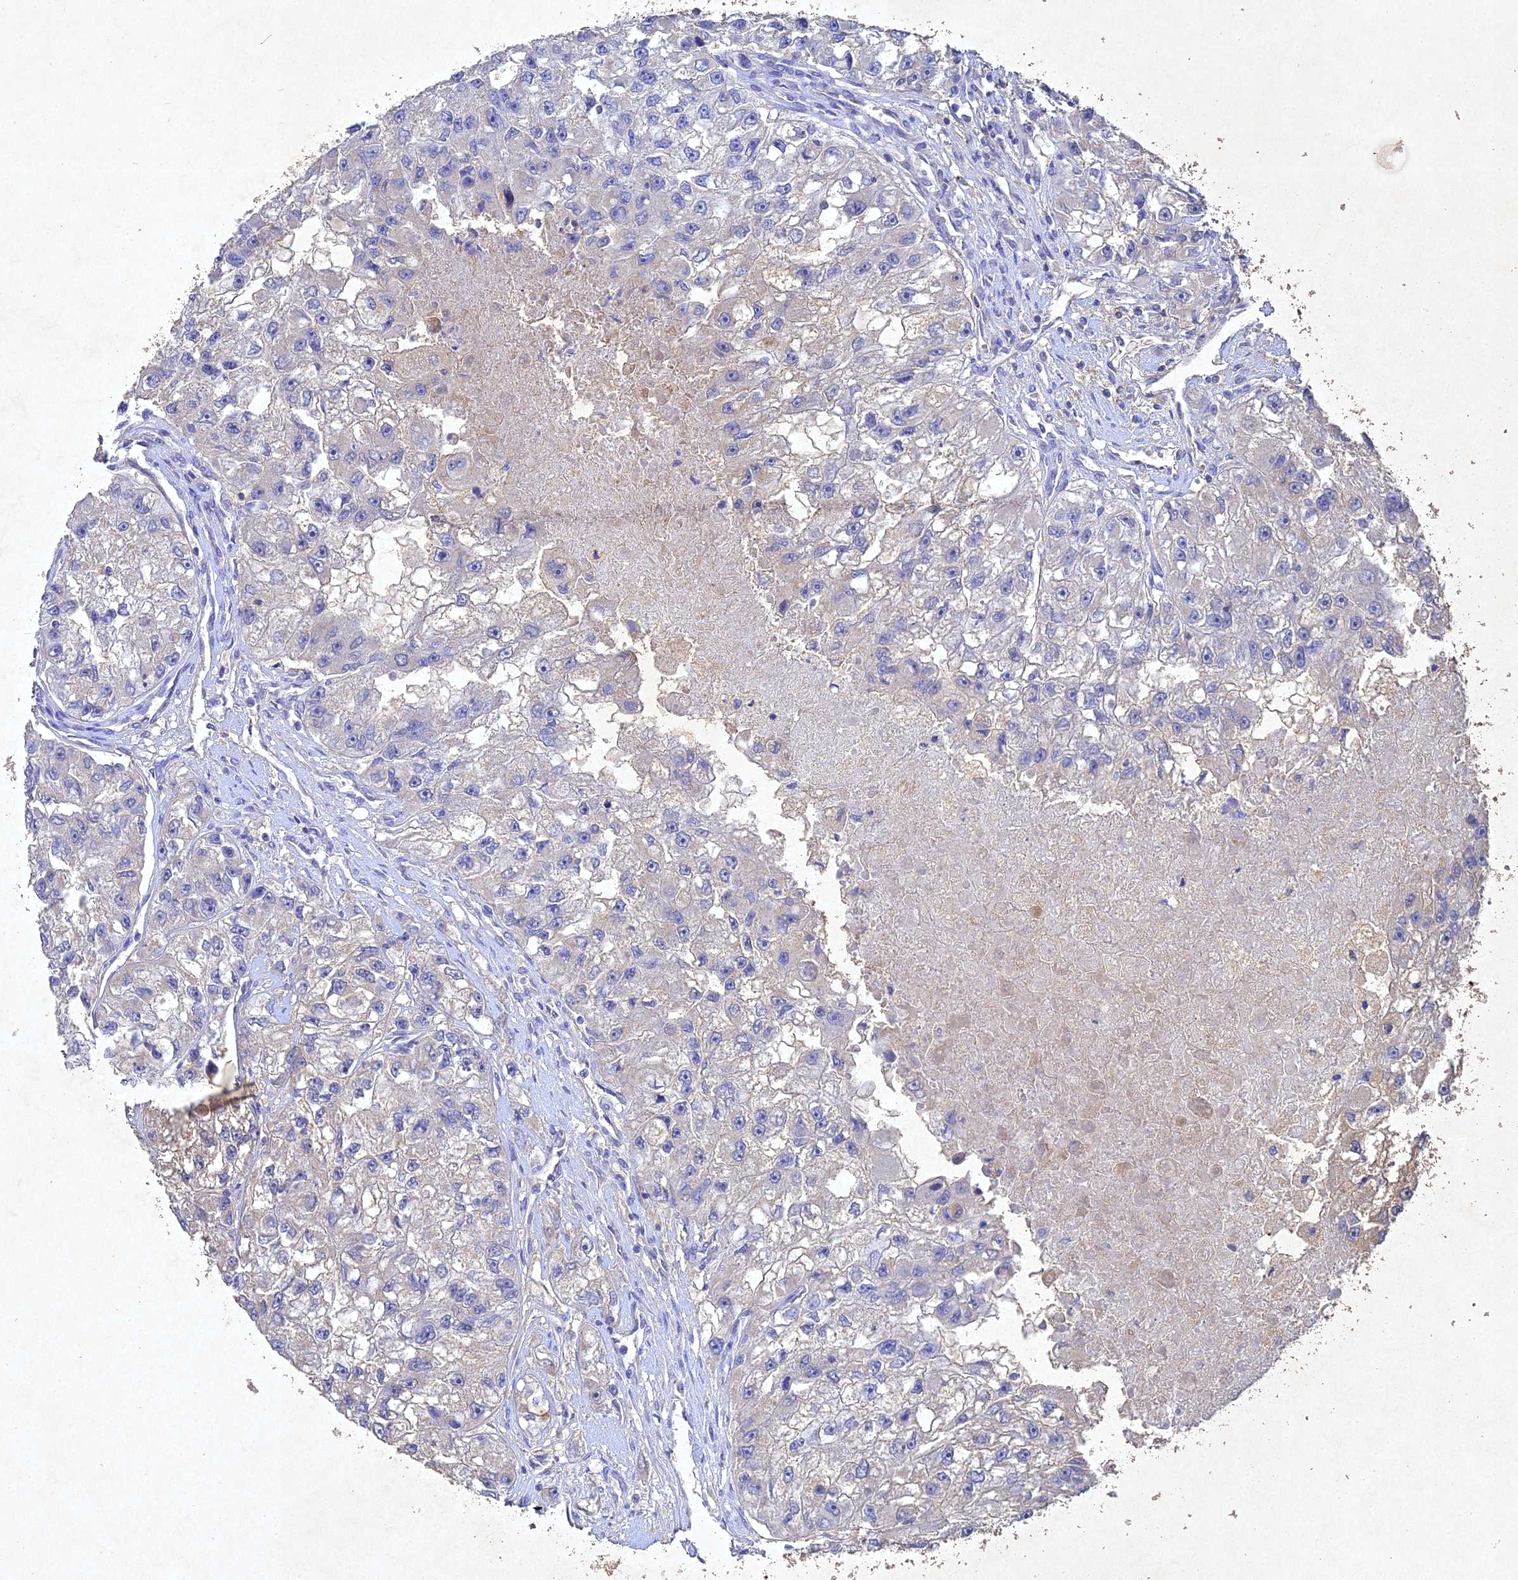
{"staining": {"intensity": "negative", "quantity": "none", "location": "none"}, "tissue": "renal cancer", "cell_type": "Tumor cells", "image_type": "cancer", "snomed": [{"axis": "morphology", "description": "Adenocarcinoma, NOS"}, {"axis": "topography", "description": "Kidney"}], "caption": "Histopathology image shows no significant protein positivity in tumor cells of renal cancer (adenocarcinoma).", "gene": "NDUFV1", "patient": {"sex": "male", "age": 63}}